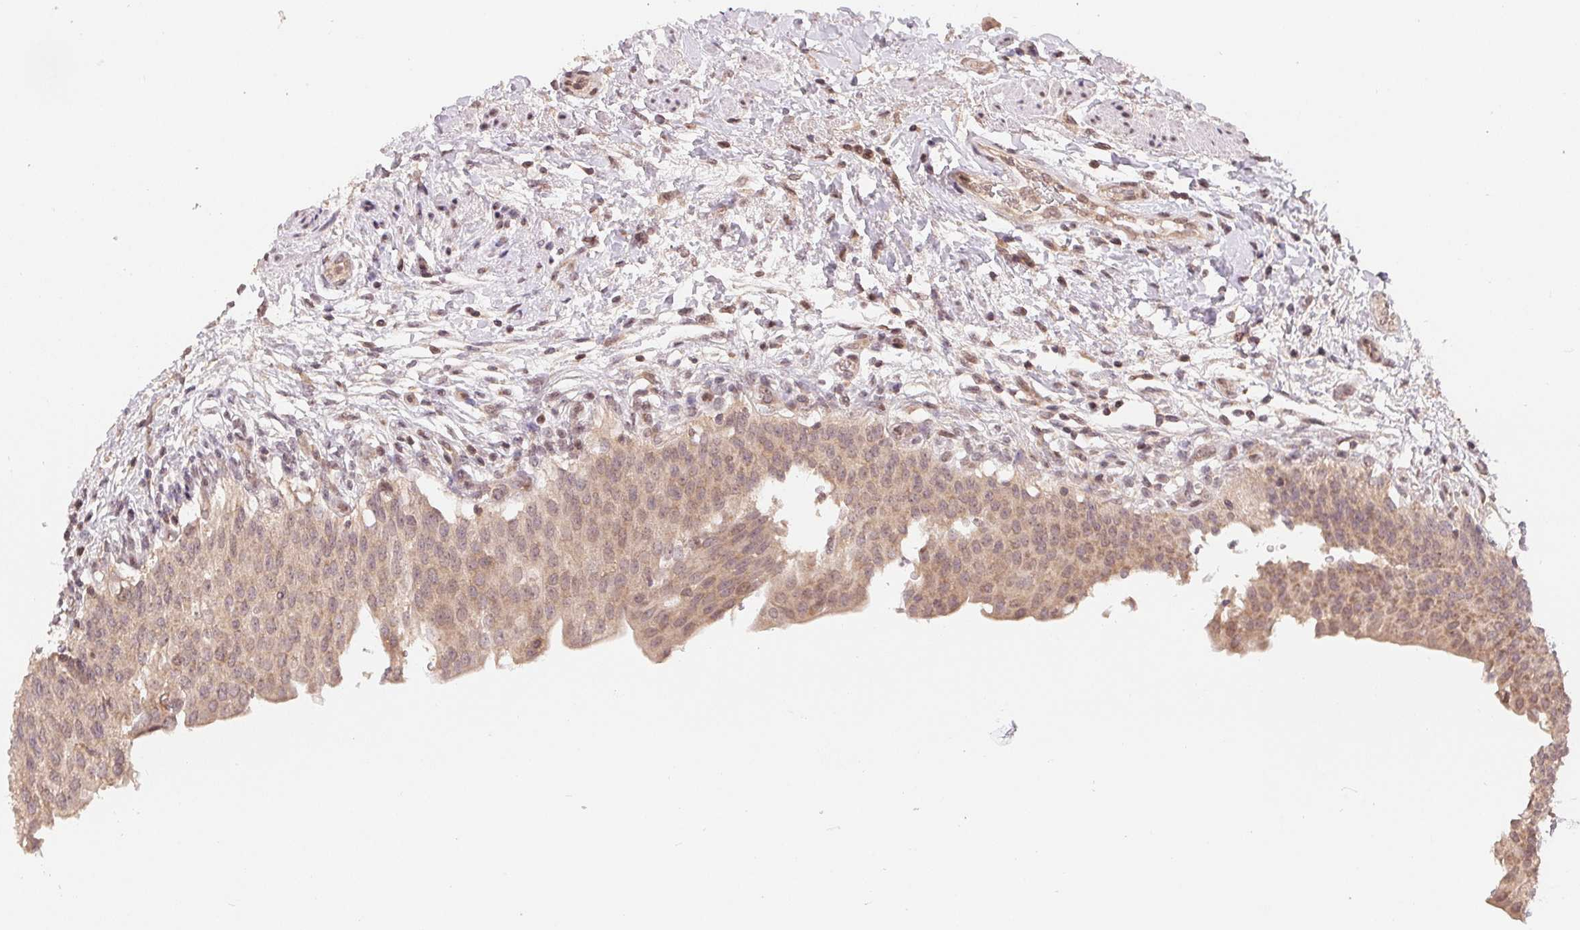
{"staining": {"intensity": "moderate", "quantity": "<25%", "location": "nuclear"}, "tissue": "urinary bladder", "cell_type": "Urothelial cells", "image_type": "normal", "snomed": [{"axis": "morphology", "description": "Normal tissue, NOS"}, {"axis": "topography", "description": "Urinary bladder"}, {"axis": "topography", "description": "Peripheral nerve tissue"}], "caption": "Urinary bladder stained with DAB IHC reveals low levels of moderate nuclear positivity in about <25% of urothelial cells. (Brightfield microscopy of DAB IHC at high magnification).", "gene": "HMGN3", "patient": {"sex": "female", "age": 60}}